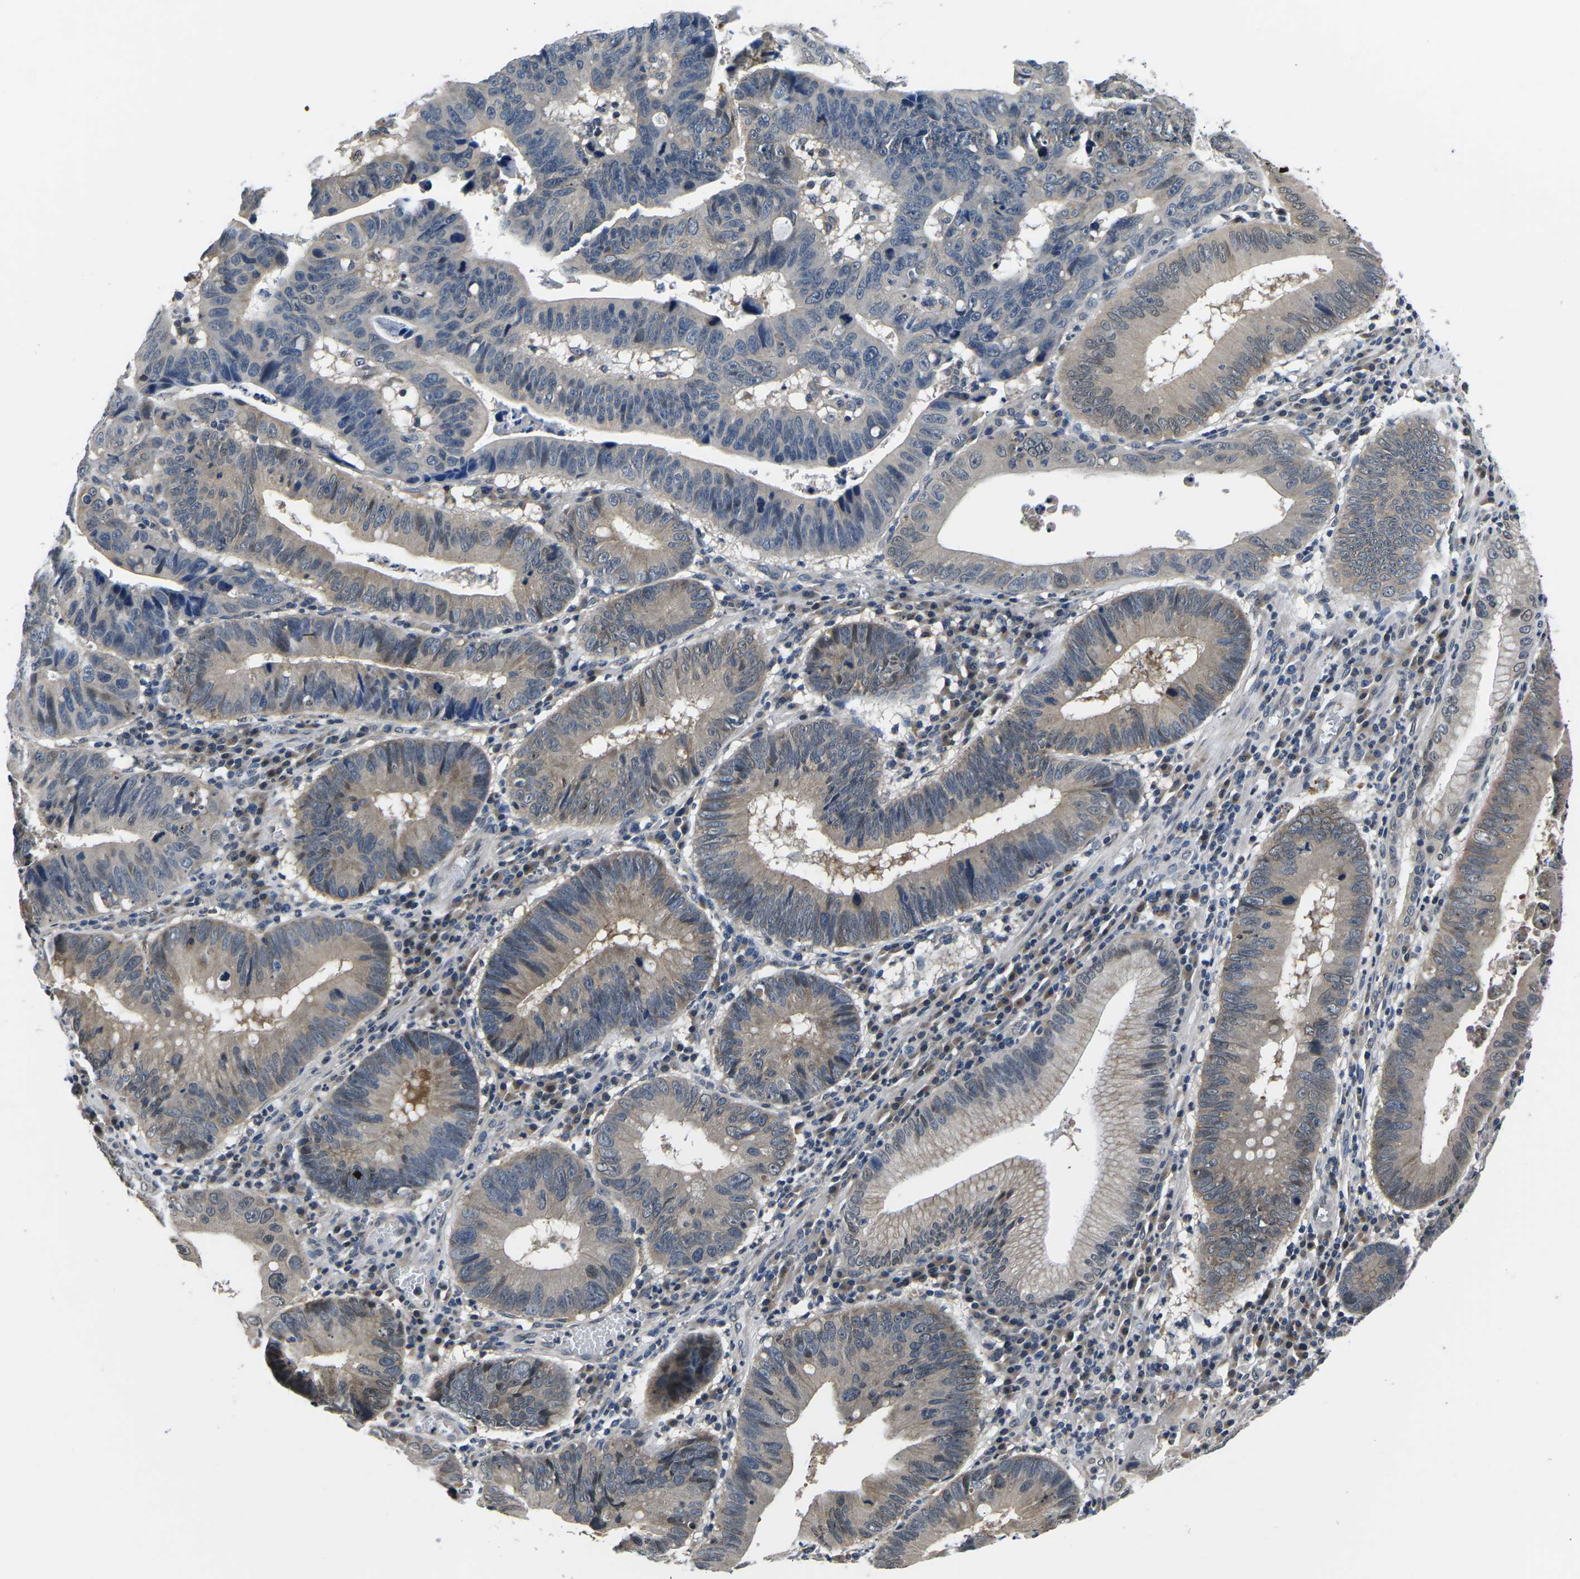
{"staining": {"intensity": "weak", "quantity": "<25%", "location": "cytoplasmic/membranous"}, "tissue": "stomach cancer", "cell_type": "Tumor cells", "image_type": "cancer", "snomed": [{"axis": "morphology", "description": "Adenocarcinoma, NOS"}, {"axis": "topography", "description": "Stomach"}], "caption": "A micrograph of human stomach cancer (adenocarcinoma) is negative for staining in tumor cells. (DAB (3,3'-diaminobenzidine) immunohistochemistry with hematoxylin counter stain).", "gene": "SNX10", "patient": {"sex": "male", "age": 59}}